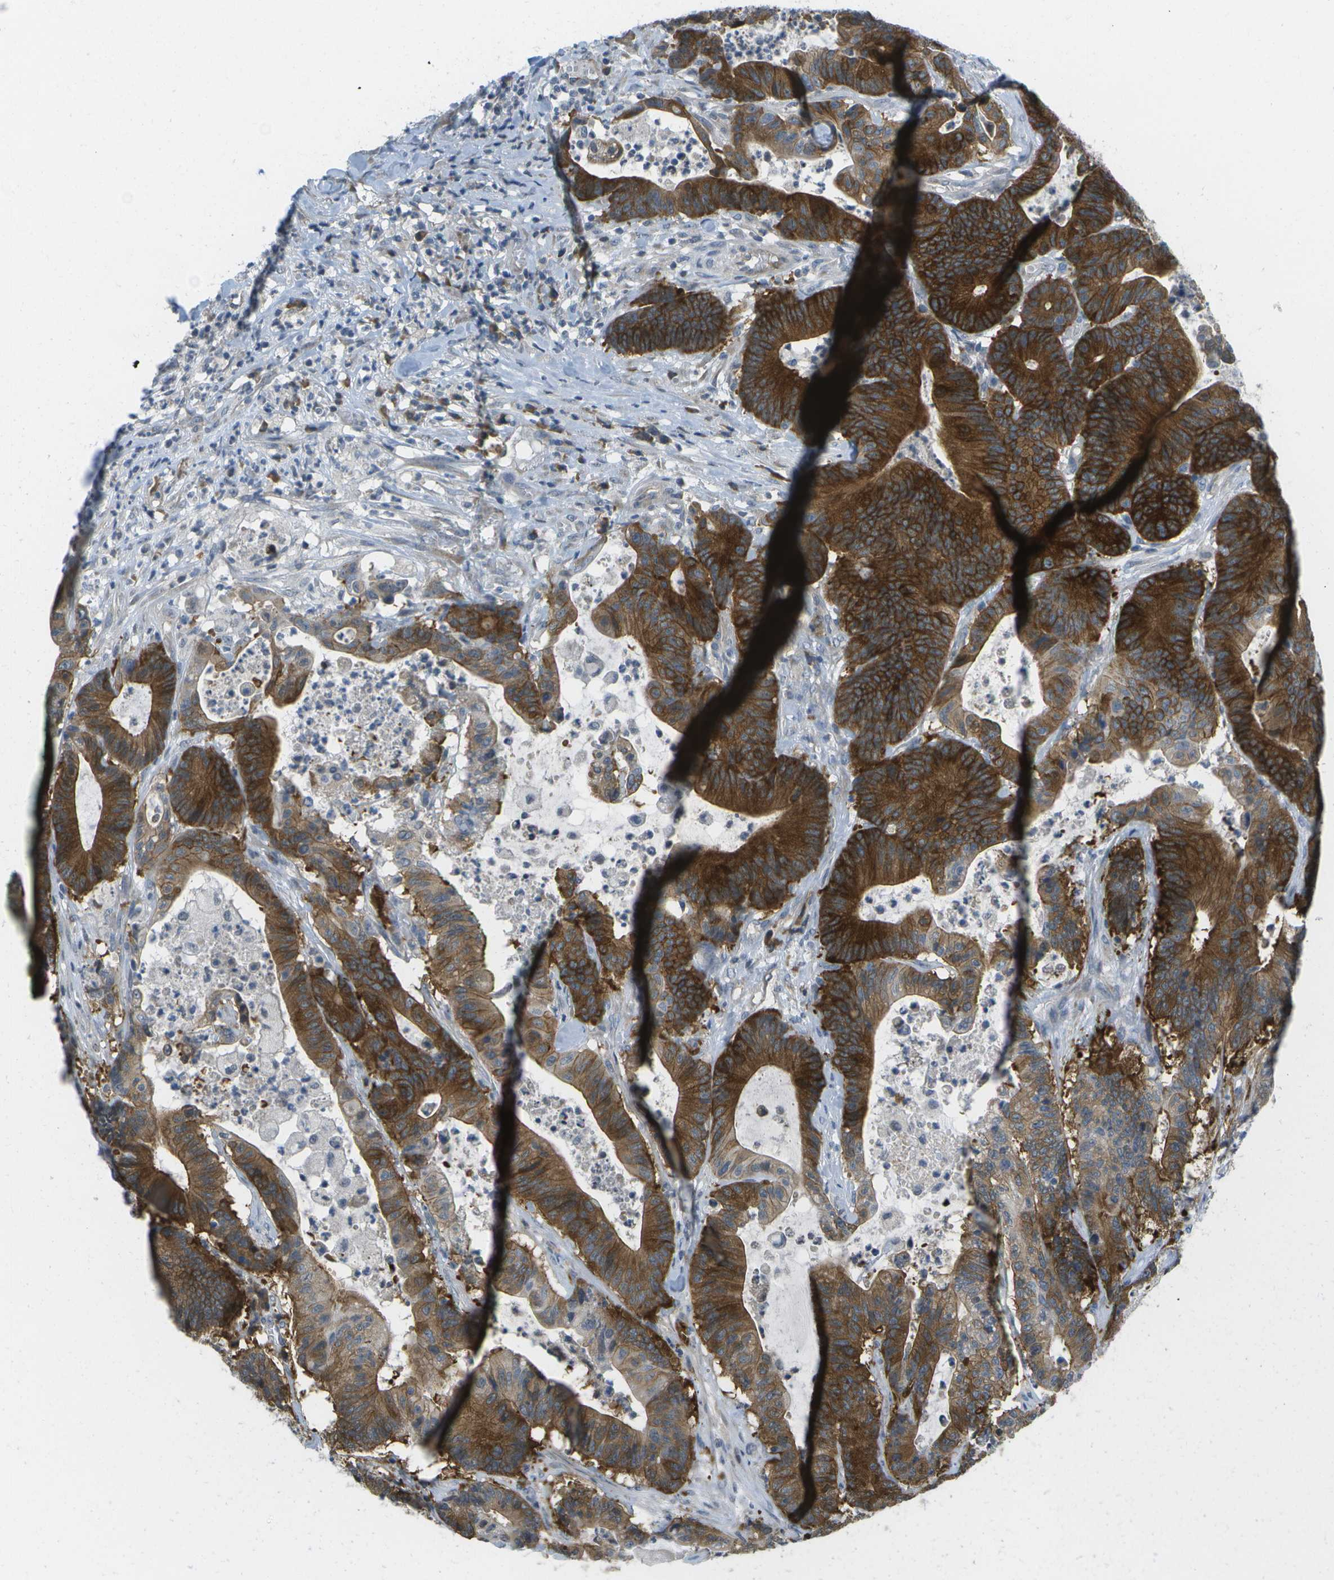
{"staining": {"intensity": "strong", "quantity": ">75%", "location": "cytoplasmic/membranous"}, "tissue": "colorectal cancer", "cell_type": "Tumor cells", "image_type": "cancer", "snomed": [{"axis": "morphology", "description": "Adenocarcinoma, NOS"}, {"axis": "topography", "description": "Colon"}], "caption": "Protein analysis of colorectal cancer (adenocarcinoma) tissue exhibits strong cytoplasmic/membranous positivity in approximately >75% of tumor cells.", "gene": "MARCHF8", "patient": {"sex": "female", "age": 84}}